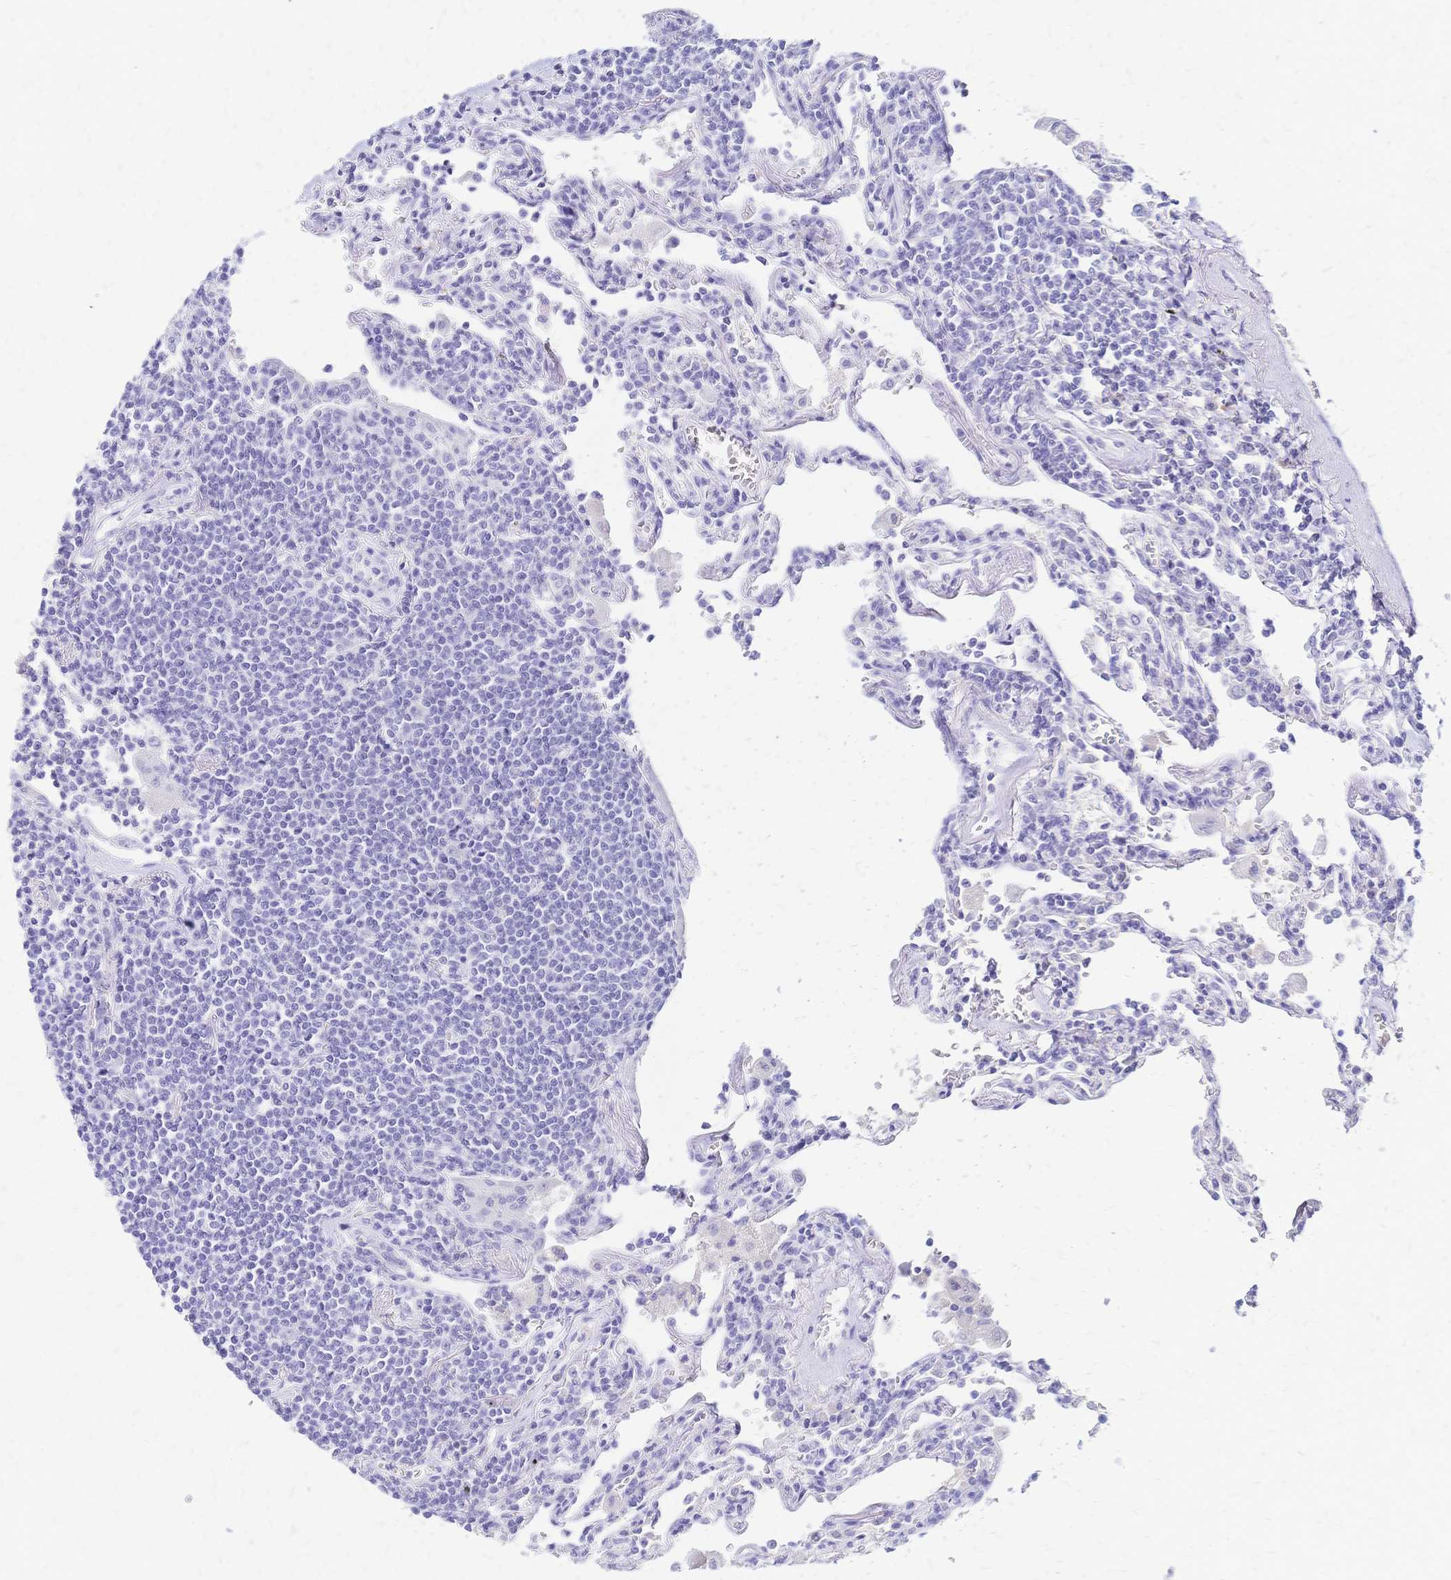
{"staining": {"intensity": "negative", "quantity": "none", "location": "none"}, "tissue": "lymphoma", "cell_type": "Tumor cells", "image_type": "cancer", "snomed": [{"axis": "morphology", "description": "Malignant lymphoma, non-Hodgkin's type, Low grade"}, {"axis": "topography", "description": "Lung"}], "caption": "High power microscopy photomicrograph of an immunohistochemistry (IHC) histopathology image of lymphoma, revealing no significant expression in tumor cells.", "gene": "FA2H", "patient": {"sex": "female", "age": 71}}